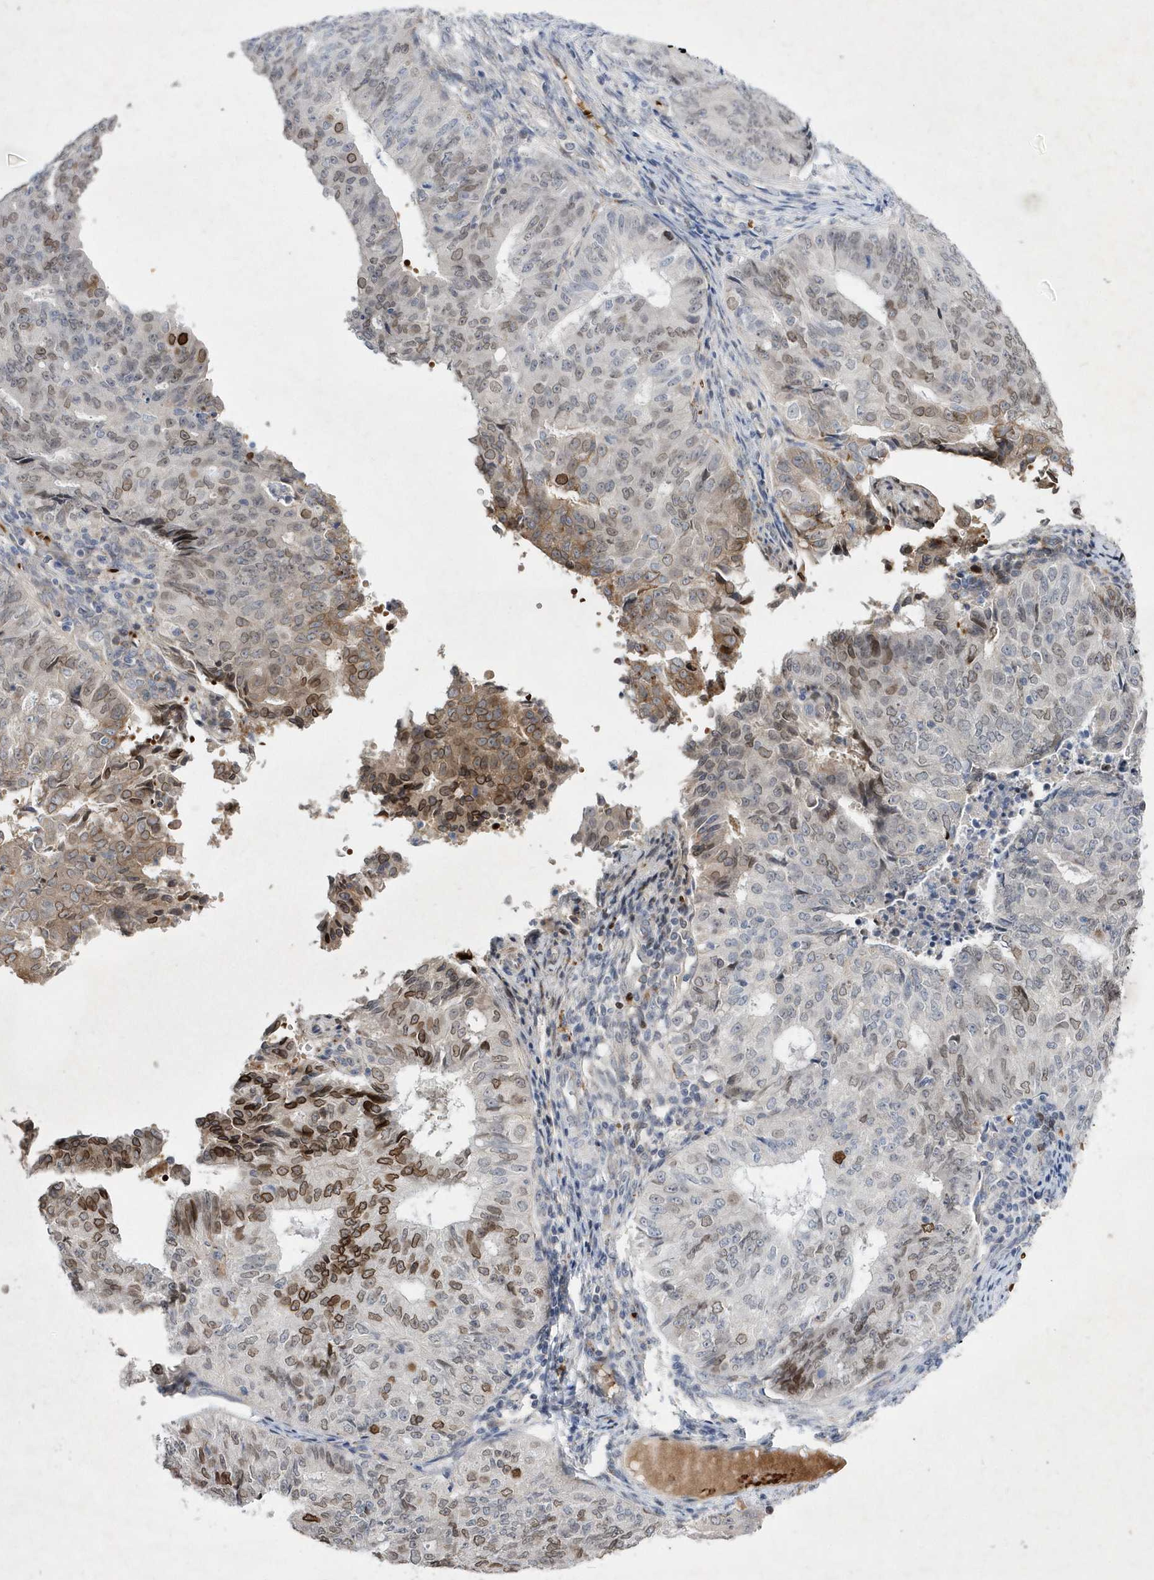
{"staining": {"intensity": "moderate", "quantity": "25%-75%", "location": "nuclear"}, "tissue": "endometrial cancer", "cell_type": "Tumor cells", "image_type": "cancer", "snomed": [{"axis": "morphology", "description": "Adenocarcinoma, NOS"}, {"axis": "topography", "description": "Endometrium"}], "caption": "Immunohistochemical staining of endometrial cancer shows moderate nuclear protein staining in about 25%-75% of tumor cells. (brown staining indicates protein expression, while blue staining denotes nuclei).", "gene": "ZNF875", "patient": {"sex": "female", "age": 32}}